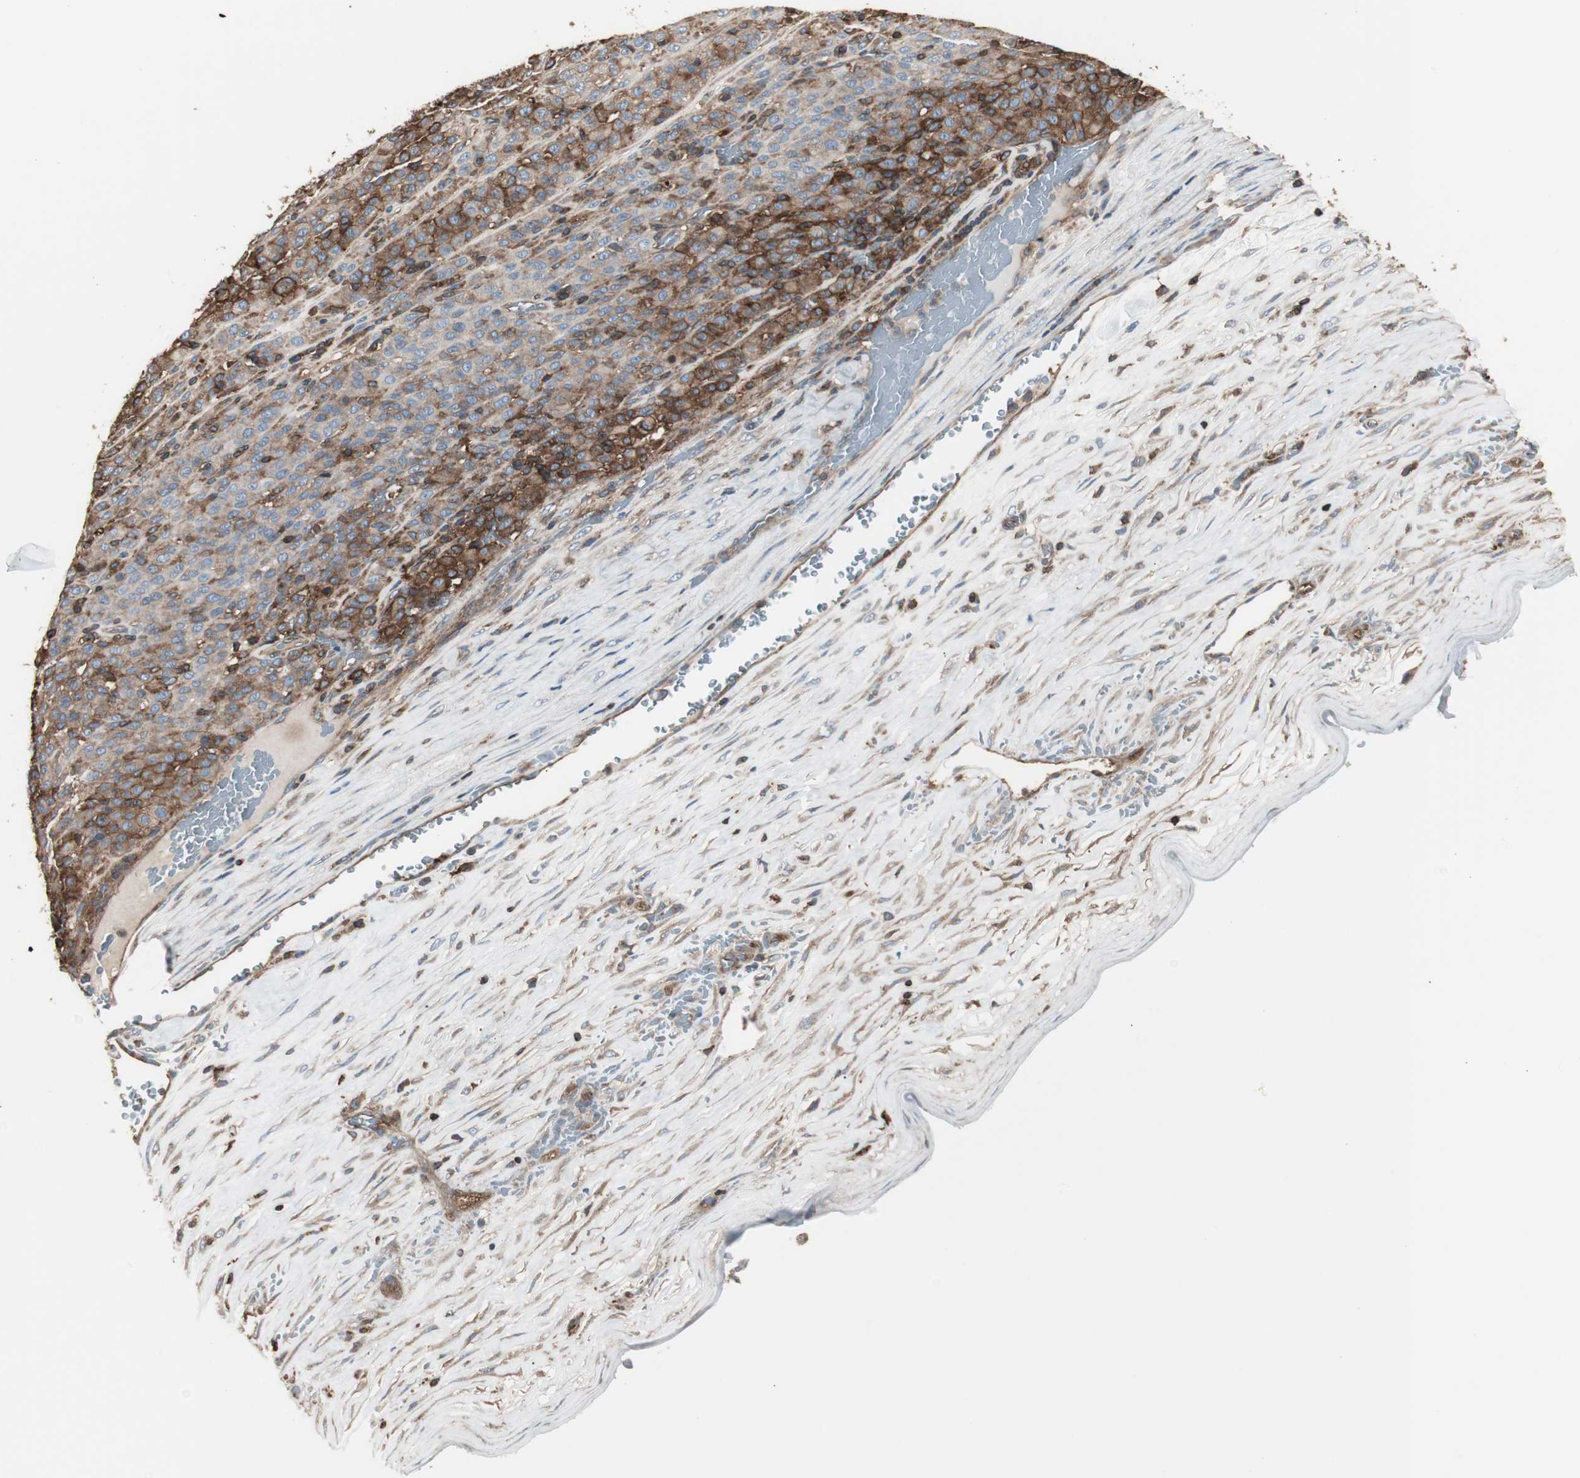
{"staining": {"intensity": "strong", "quantity": "25%-75%", "location": "cytoplasmic/membranous"}, "tissue": "melanoma", "cell_type": "Tumor cells", "image_type": "cancer", "snomed": [{"axis": "morphology", "description": "Malignant melanoma, Metastatic site"}, {"axis": "topography", "description": "Pancreas"}], "caption": "Strong cytoplasmic/membranous positivity for a protein is identified in about 25%-75% of tumor cells of melanoma using immunohistochemistry (IHC).", "gene": "B2M", "patient": {"sex": "female", "age": 30}}